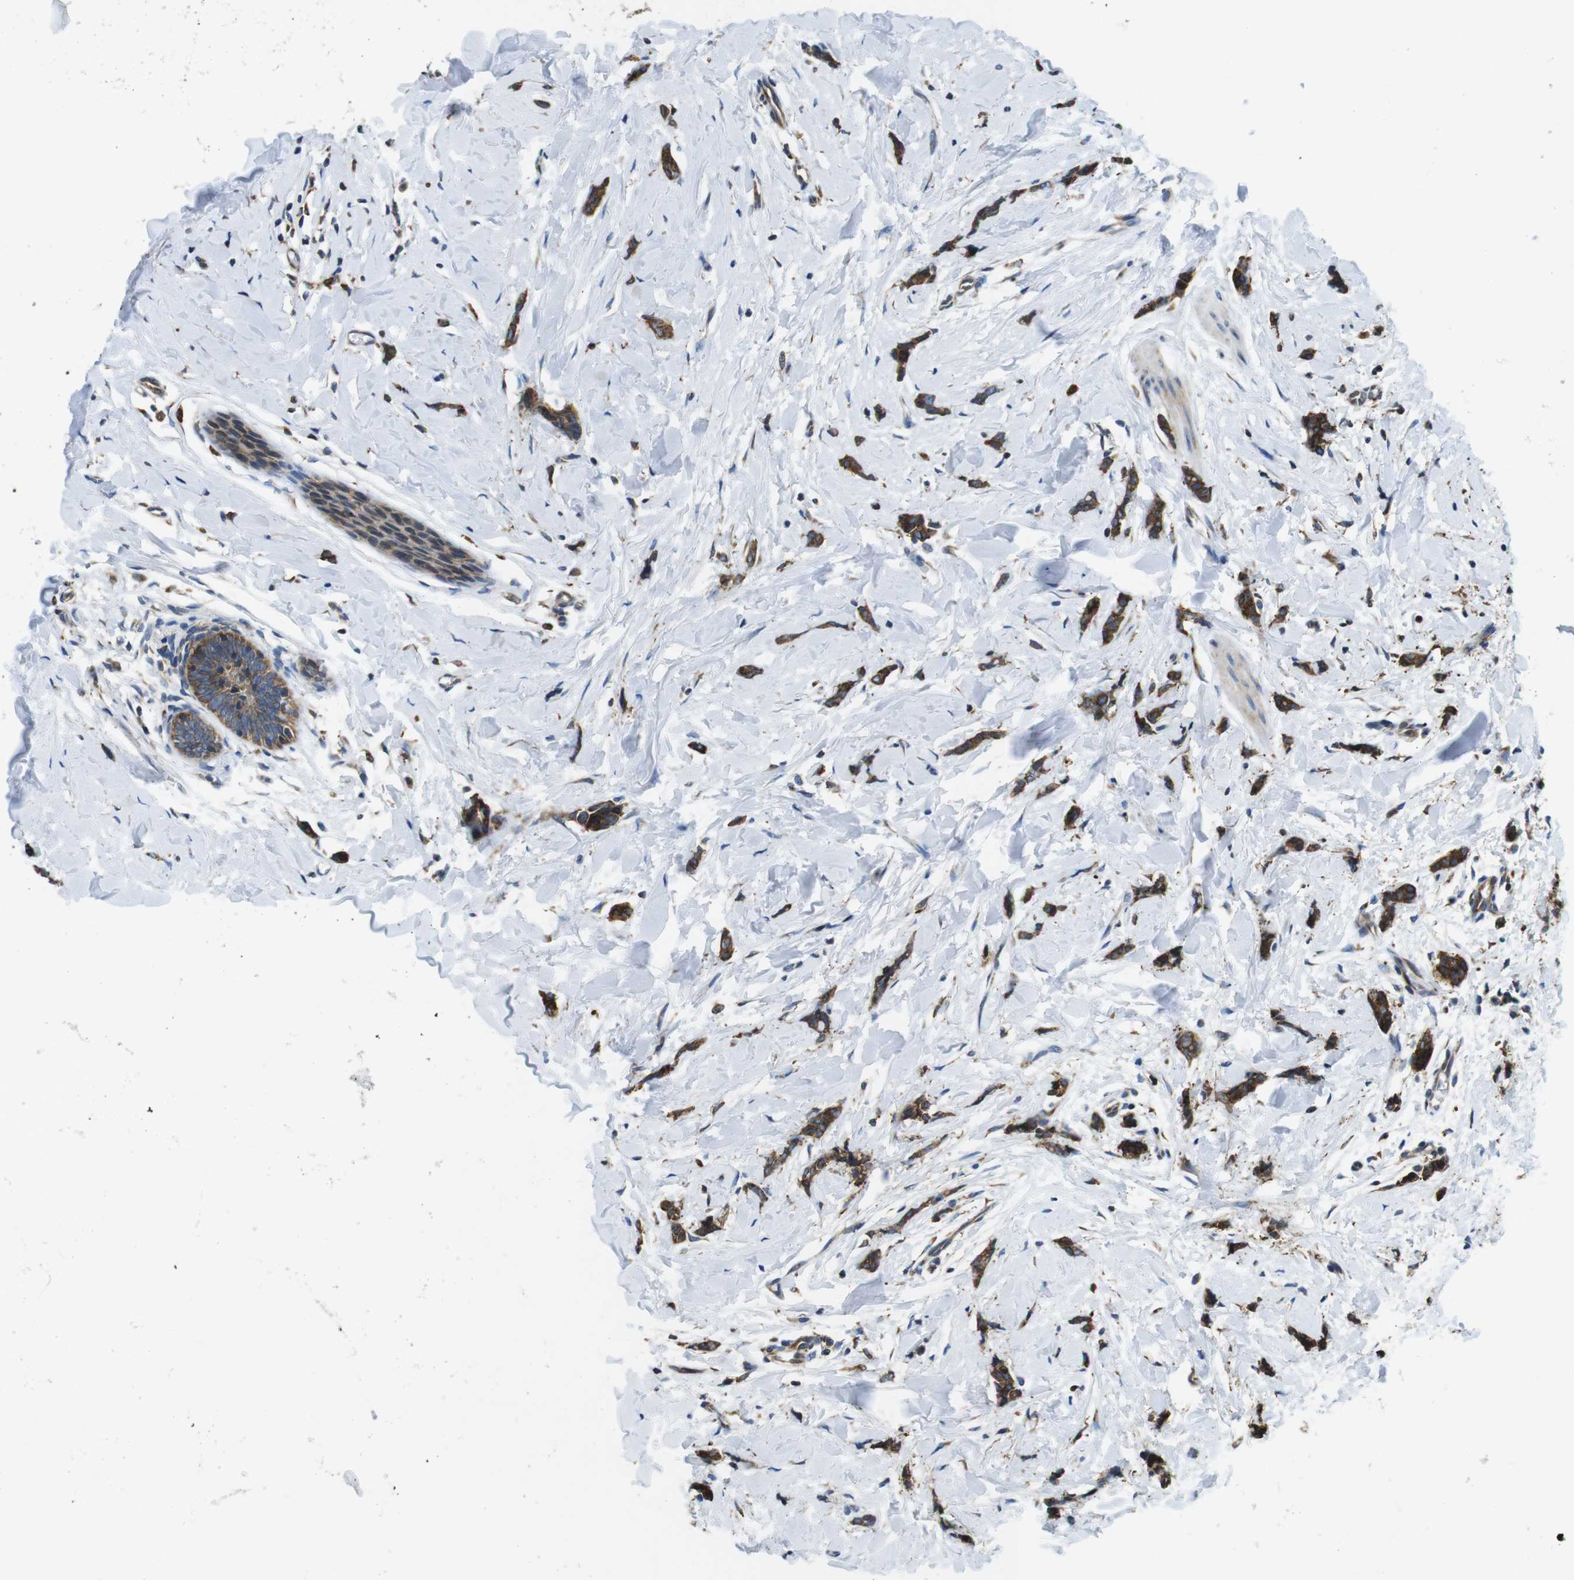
{"staining": {"intensity": "moderate", "quantity": ">75%", "location": "cytoplasmic/membranous"}, "tissue": "breast cancer", "cell_type": "Tumor cells", "image_type": "cancer", "snomed": [{"axis": "morphology", "description": "Lobular carcinoma"}, {"axis": "topography", "description": "Skin"}, {"axis": "topography", "description": "Breast"}], "caption": "About >75% of tumor cells in lobular carcinoma (breast) display moderate cytoplasmic/membranous protein staining as visualized by brown immunohistochemical staining.", "gene": "UGGT1", "patient": {"sex": "female", "age": 46}}